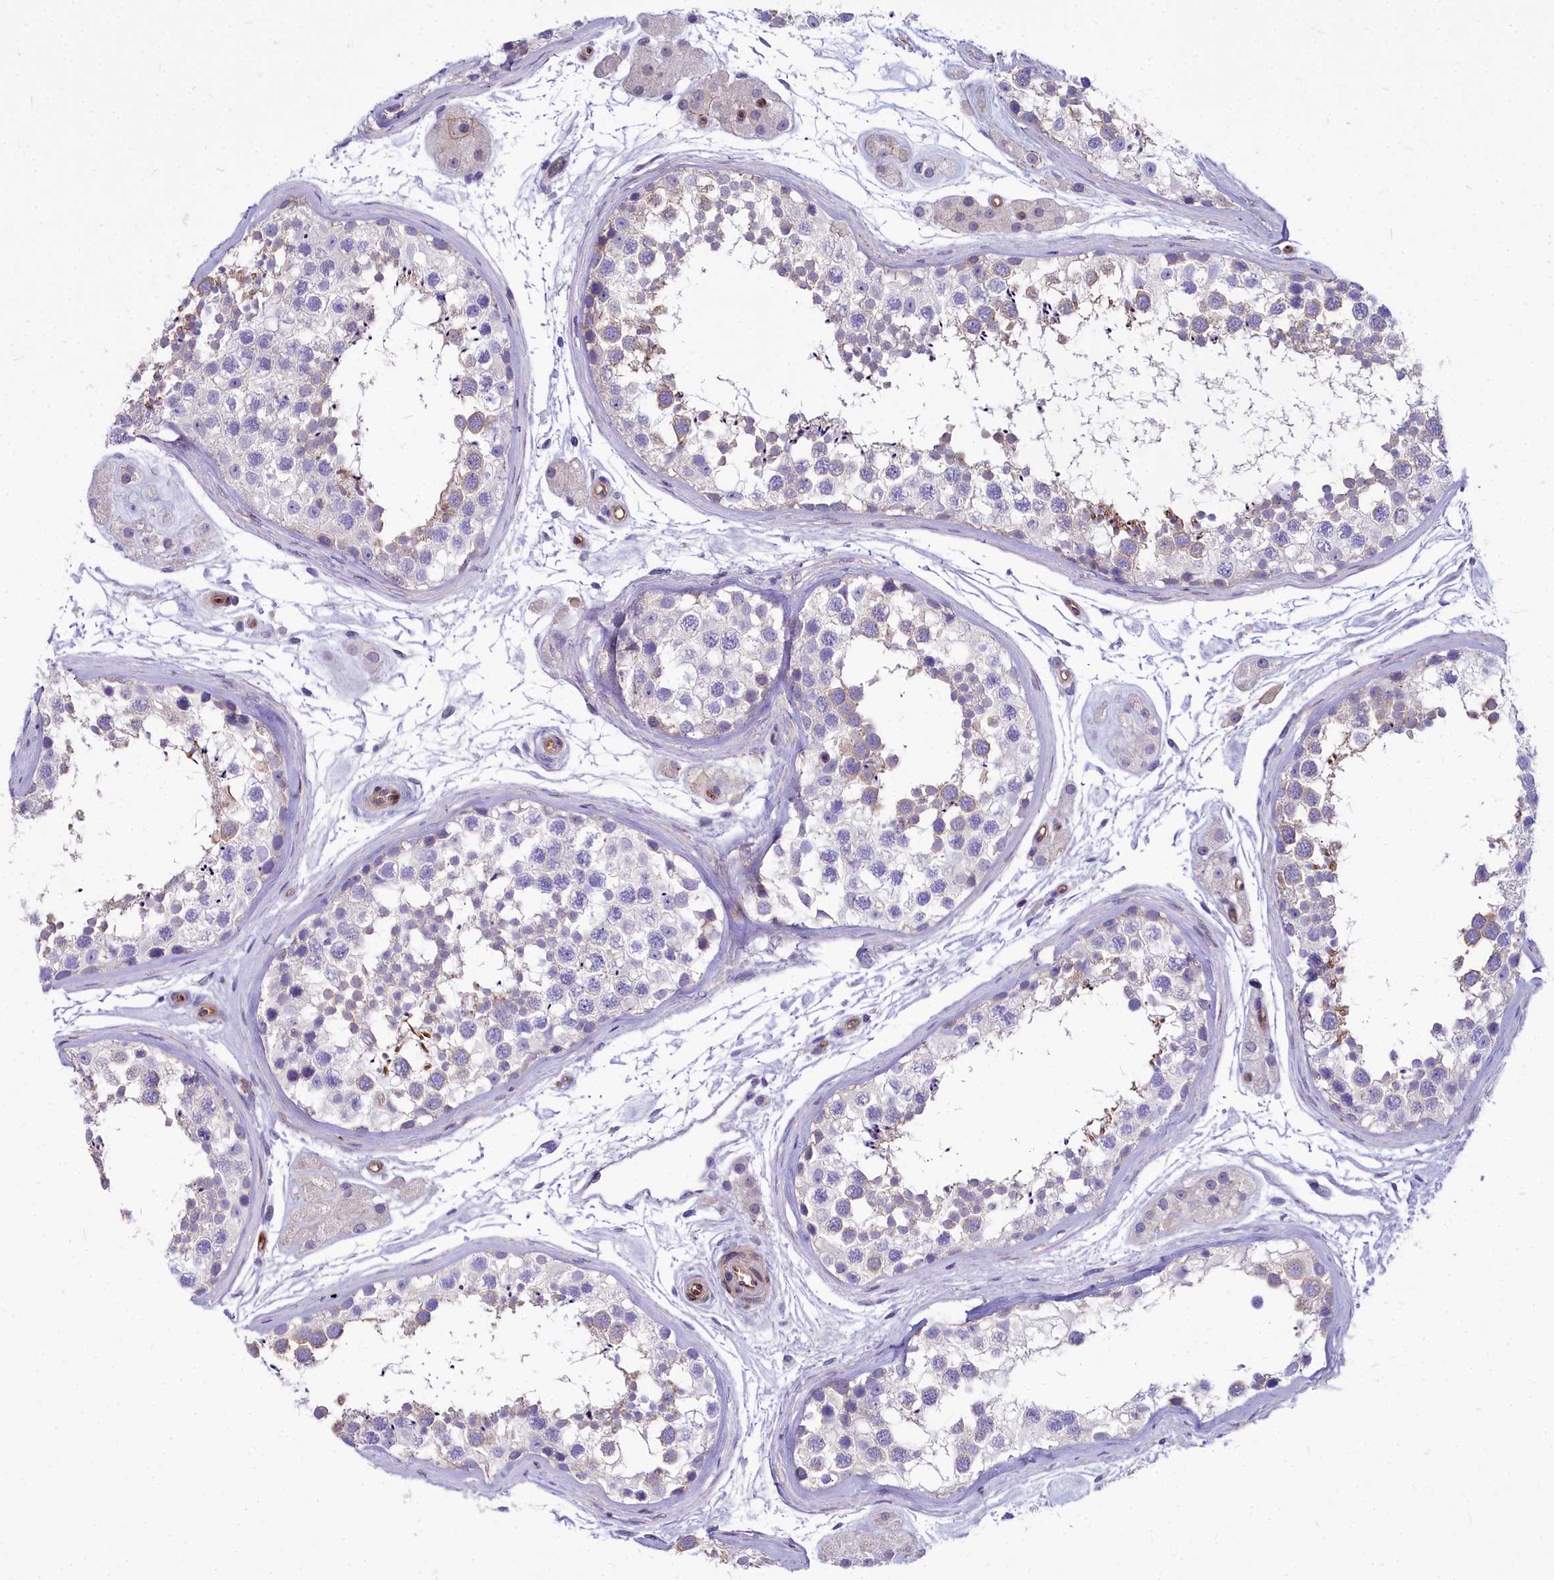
{"staining": {"intensity": "weak", "quantity": "<25%", "location": "cytoplasmic/membranous"}, "tissue": "testis", "cell_type": "Cells in seminiferous ducts", "image_type": "normal", "snomed": [{"axis": "morphology", "description": "Normal tissue, NOS"}, {"axis": "topography", "description": "Testis"}], "caption": "Immunohistochemistry photomicrograph of benign testis: testis stained with DAB shows no significant protein expression in cells in seminiferous ducts. (DAB immunohistochemistry (IHC) visualized using brightfield microscopy, high magnification).", "gene": "HLA", "patient": {"sex": "male", "age": 56}}